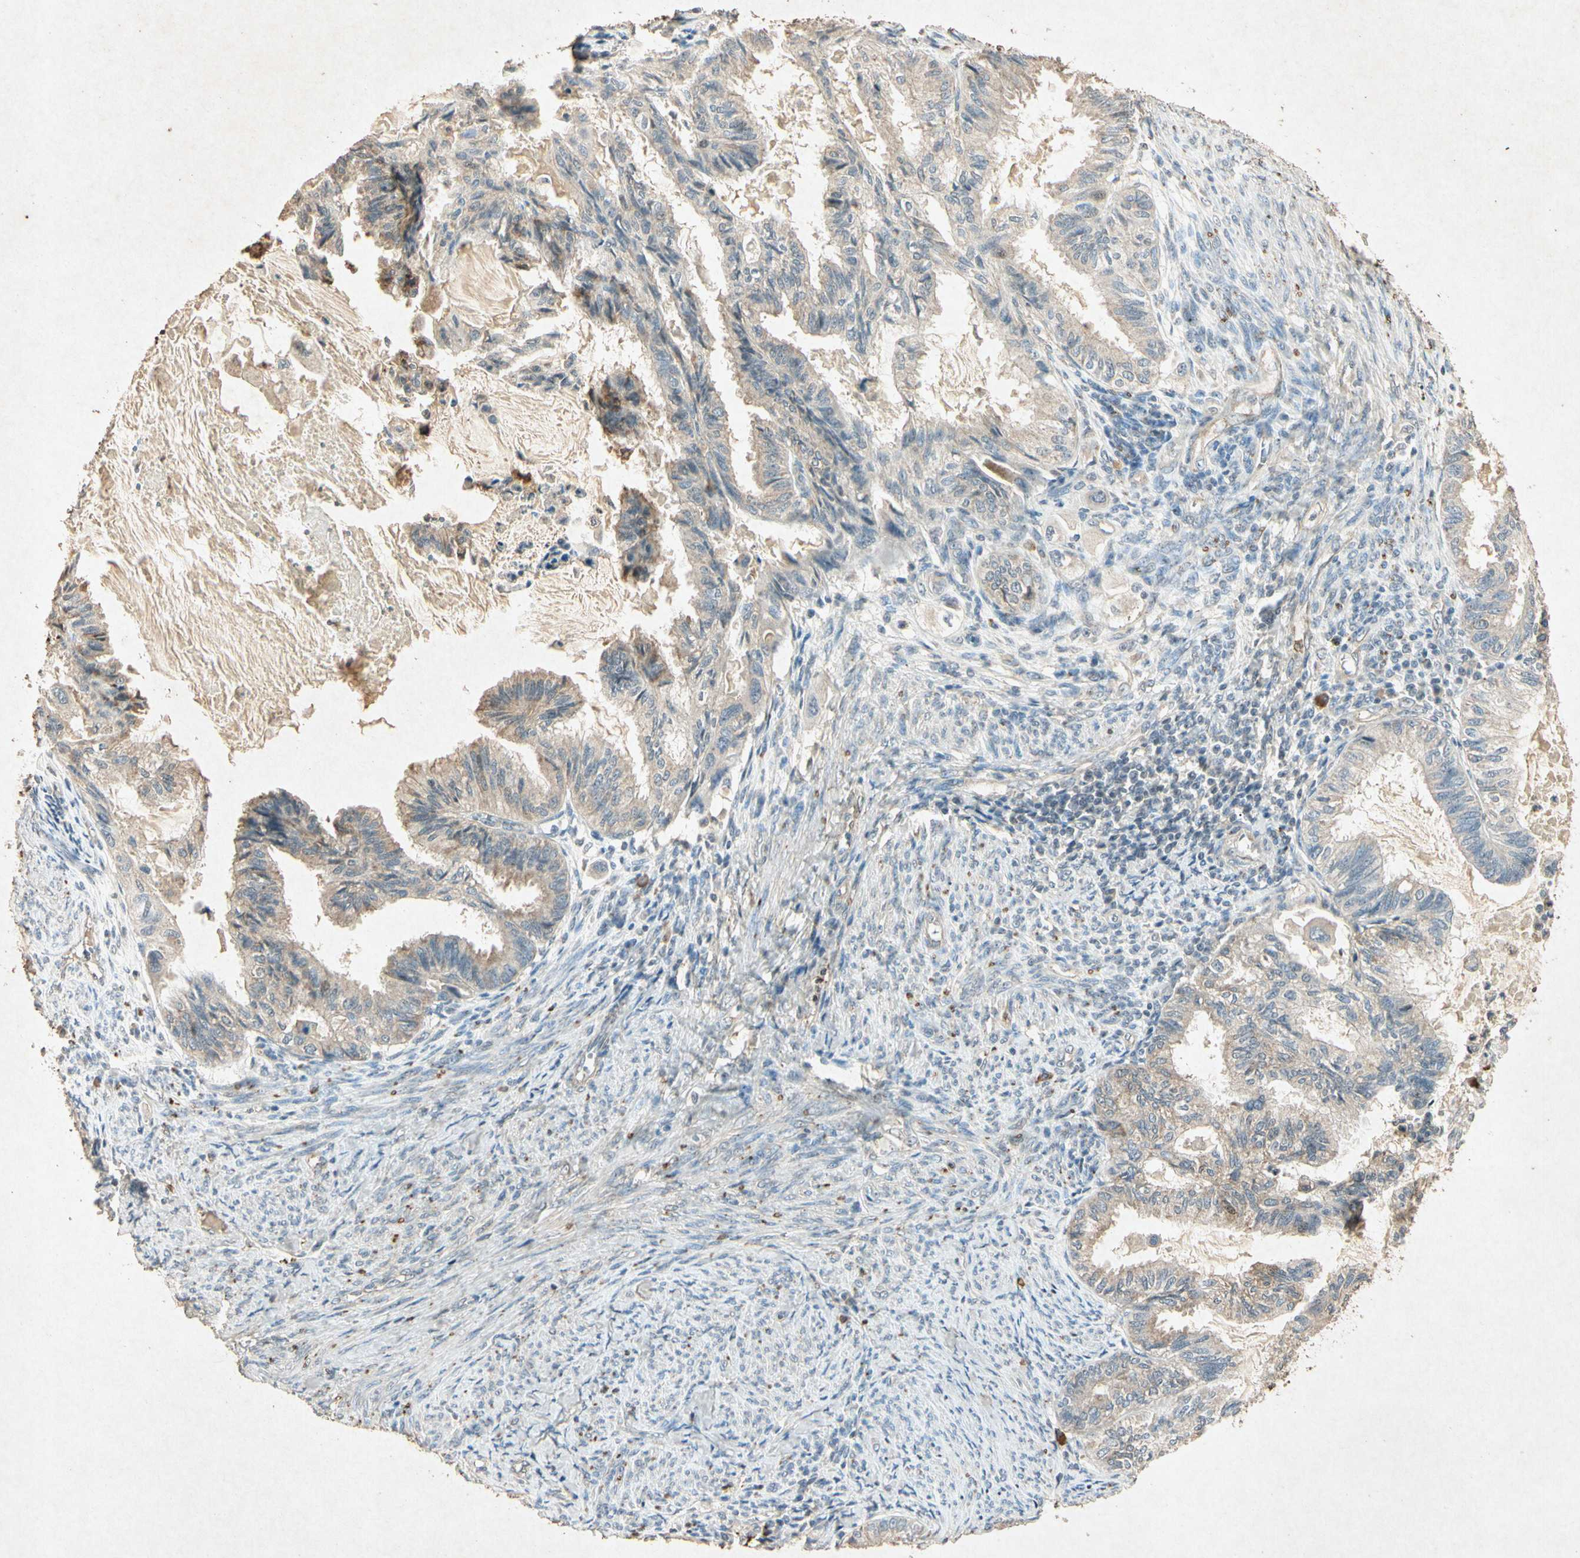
{"staining": {"intensity": "weak", "quantity": ">75%", "location": "cytoplasmic/membranous"}, "tissue": "cervical cancer", "cell_type": "Tumor cells", "image_type": "cancer", "snomed": [{"axis": "morphology", "description": "Normal tissue, NOS"}, {"axis": "morphology", "description": "Adenocarcinoma, NOS"}, {"axis": "topography", "description": "Cervix"}, {"axis": "topography", "description": "Endometrium"}], "caption": "Immunohistochemical staining of human cervical adenocarcinoma shows weak cytoplasmic/membranous protein expression in approximately >75% of tumor cells.", "gene": "MSRB1", "patient": {"sex": "female", "age": 86}}